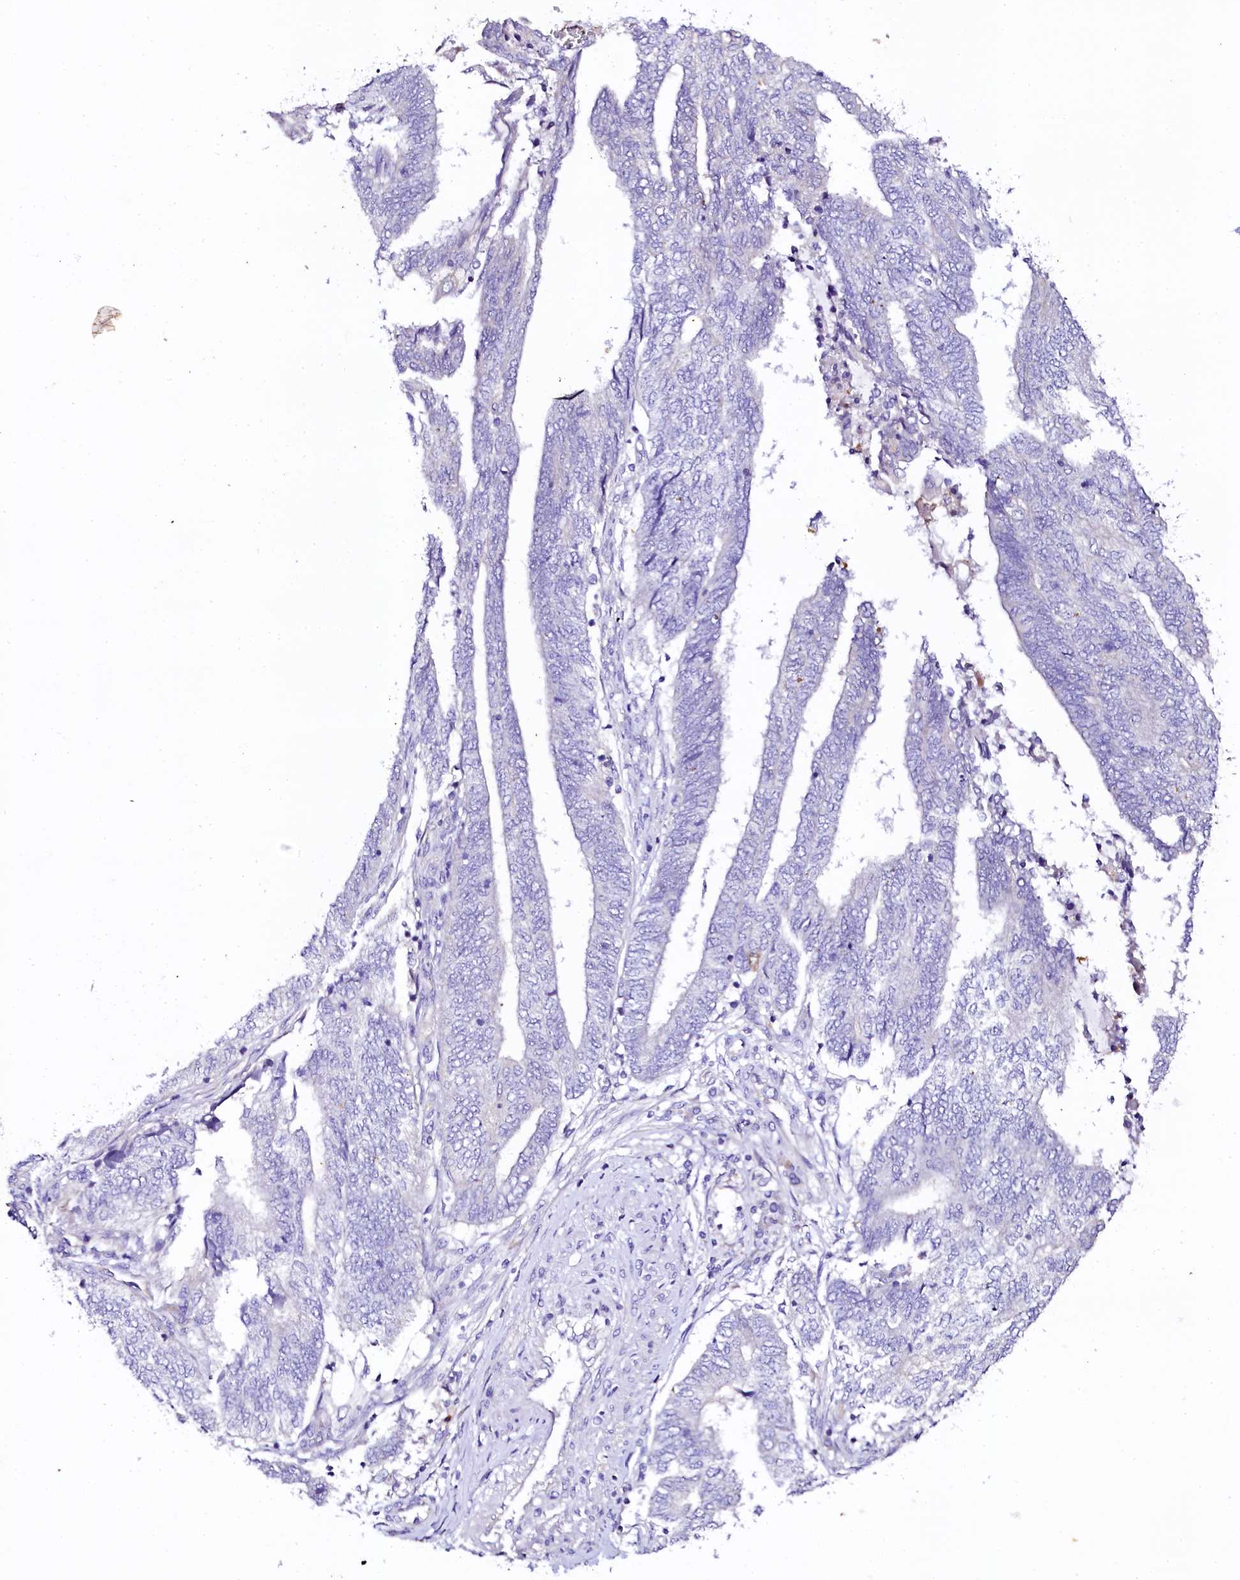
{"staining": {"intensity": "negative", "quantity": "none", "location": "none"}, "tissue": "endometrial cancer", "cell_type": "Tumor cells", "image_type": "cancer", "snomed": [{"axis": "morphology", "description": "Adenocarcinoma, NOS"}, {"axis": "topography", "description": "Uterus"}, {"axis": "topography", "description": "Endometrium"}], "caption": "IHC of adenocarcinoma (endometrial) reveals no positivity in tumor cells.", "gene": "NAA16", "patient": {"sex": "female", "age": 70}}